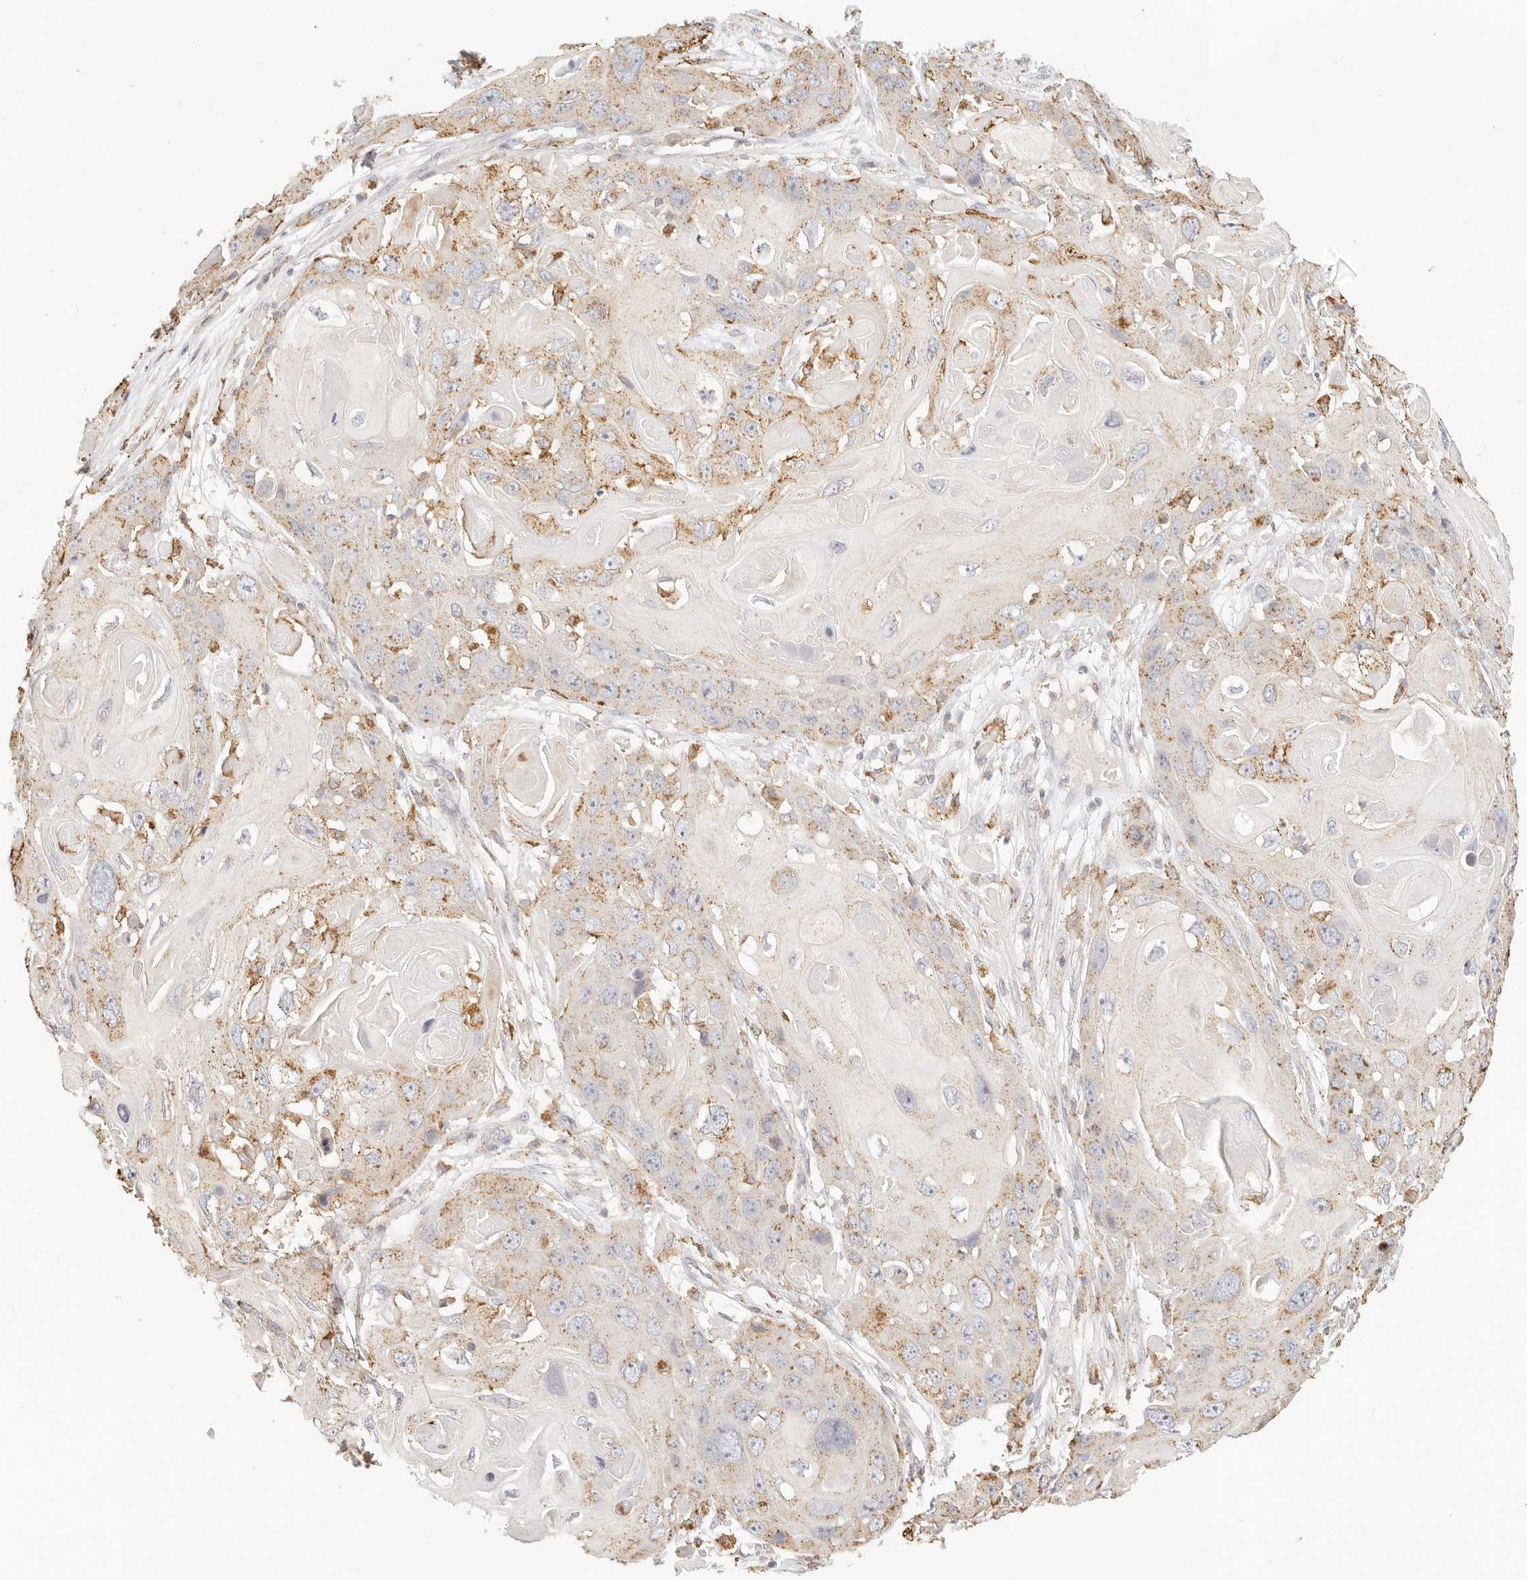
{"staining": {"intensity": "moderate", "quantity": ">75%", "location": "cytoplasmic/membranous"}, "tissue": "skin cancer", "cell_type": "Tumor cells", "image_type": "cancer", "snomed": [{"axis": "morphology", "description": "Squamous cell carcinoma, NOS"}, {"axis": "topography", "description": "Skin"}], "caption": "Skin squamous cell carcinoma tissue shows moderate cytoplasmic/membranous positivity in approximately >75% of tumor cells", "gene": "CNMD", "patient": {"sex": "male", "age": 55}}